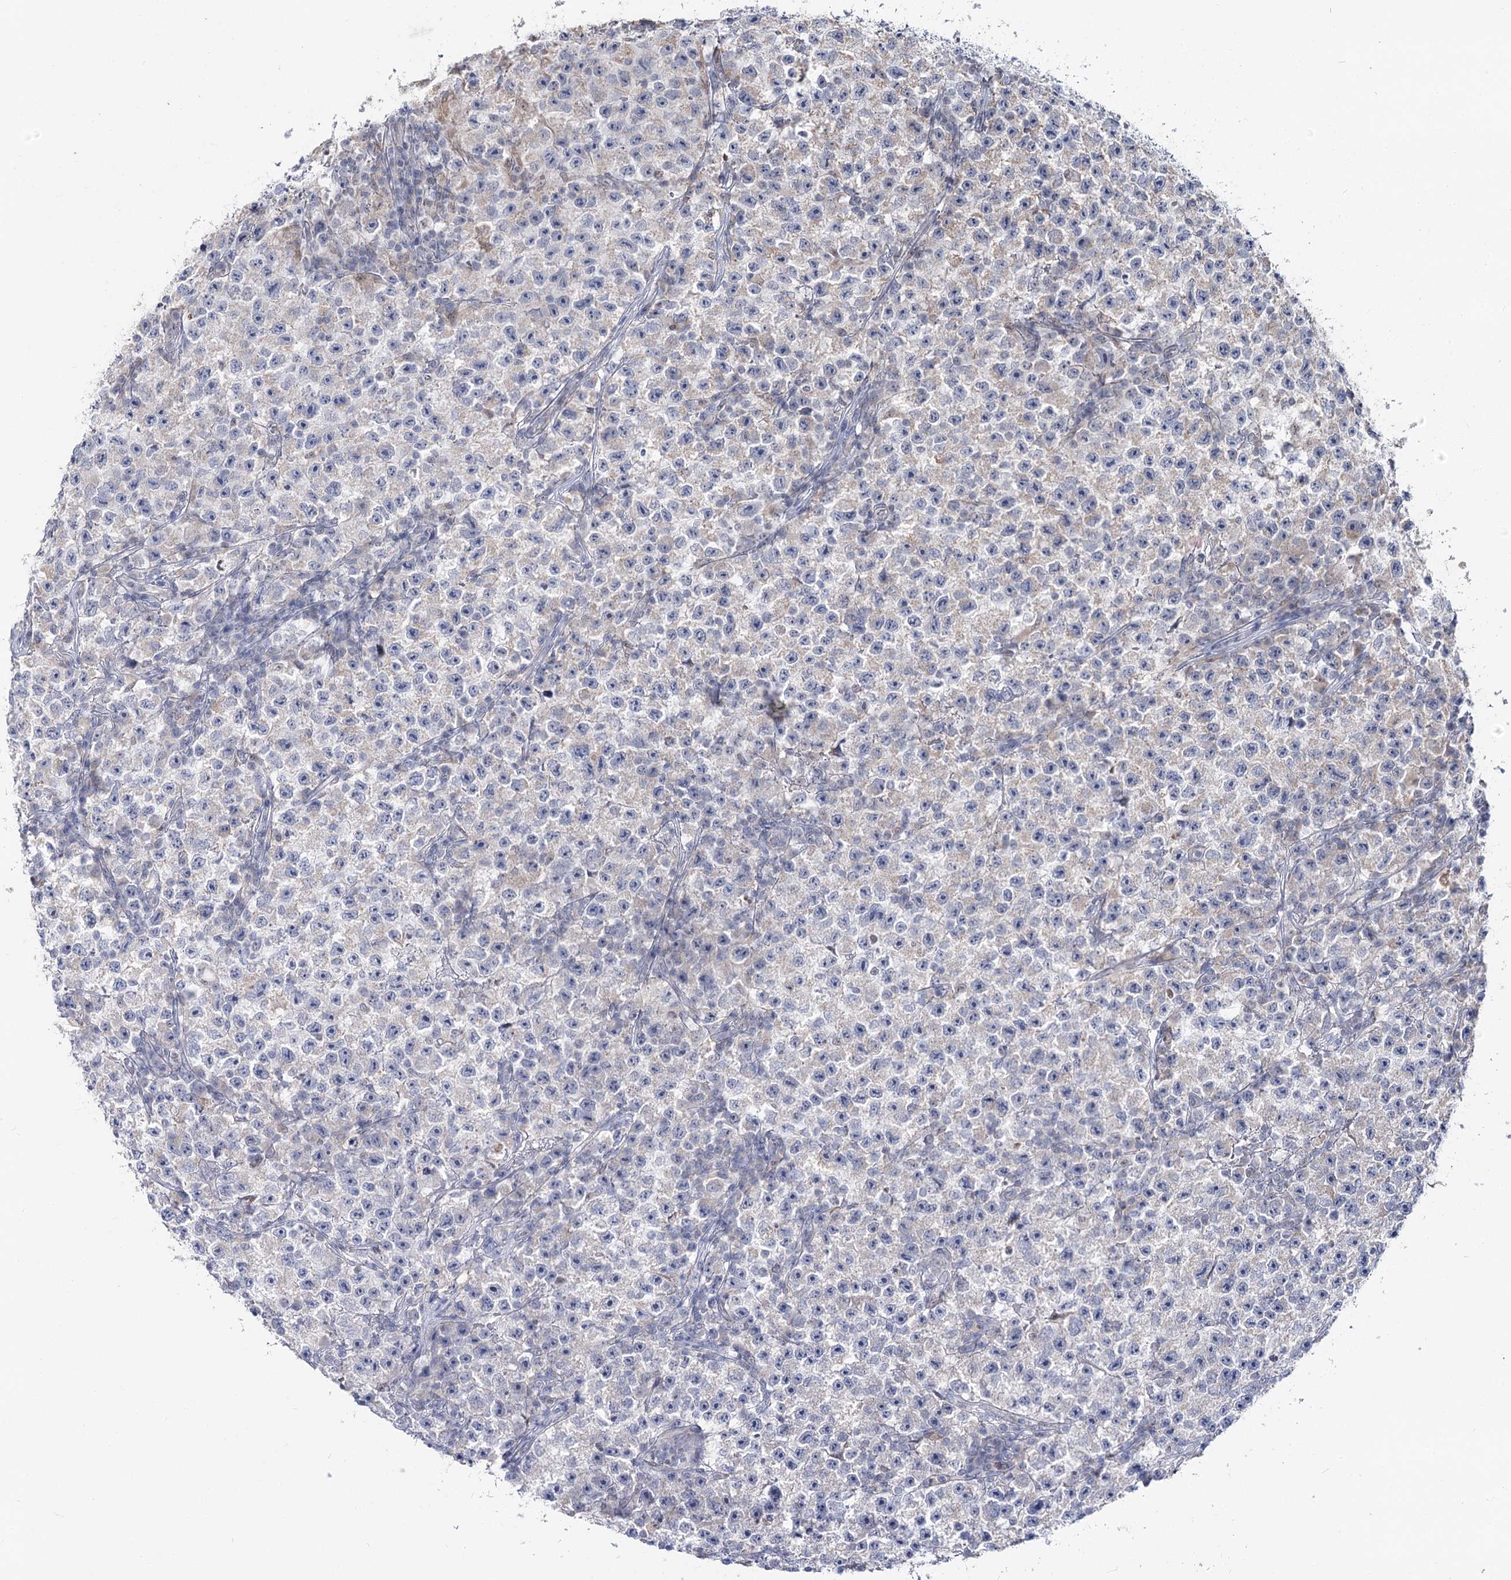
{"staining": {"intensity": "negative", "quantity": "none", "location": "none"}, "tissue": "testis cancer", "cell_type": "Tumor cells", "image_type": "cancer", "snomed": [{"axis": "morphology", "description": "Seminoma, NOS"}, {"axis": "topography", "description": "Testis"}], "caption": "A high-resolution image shows immunohistochemistry (IHC) staining of testis cancer, which exhibits no significant expression in tumor cells. The staining was performed using DAB (3,3'-diaminobenzidine) to visualize the protein expression in brown, while the nuclei were stained in blue with hematoxylin (Magnification: 20x).", "gene": "RUFY4", "patient": {"sex": "male", "age": 22}}